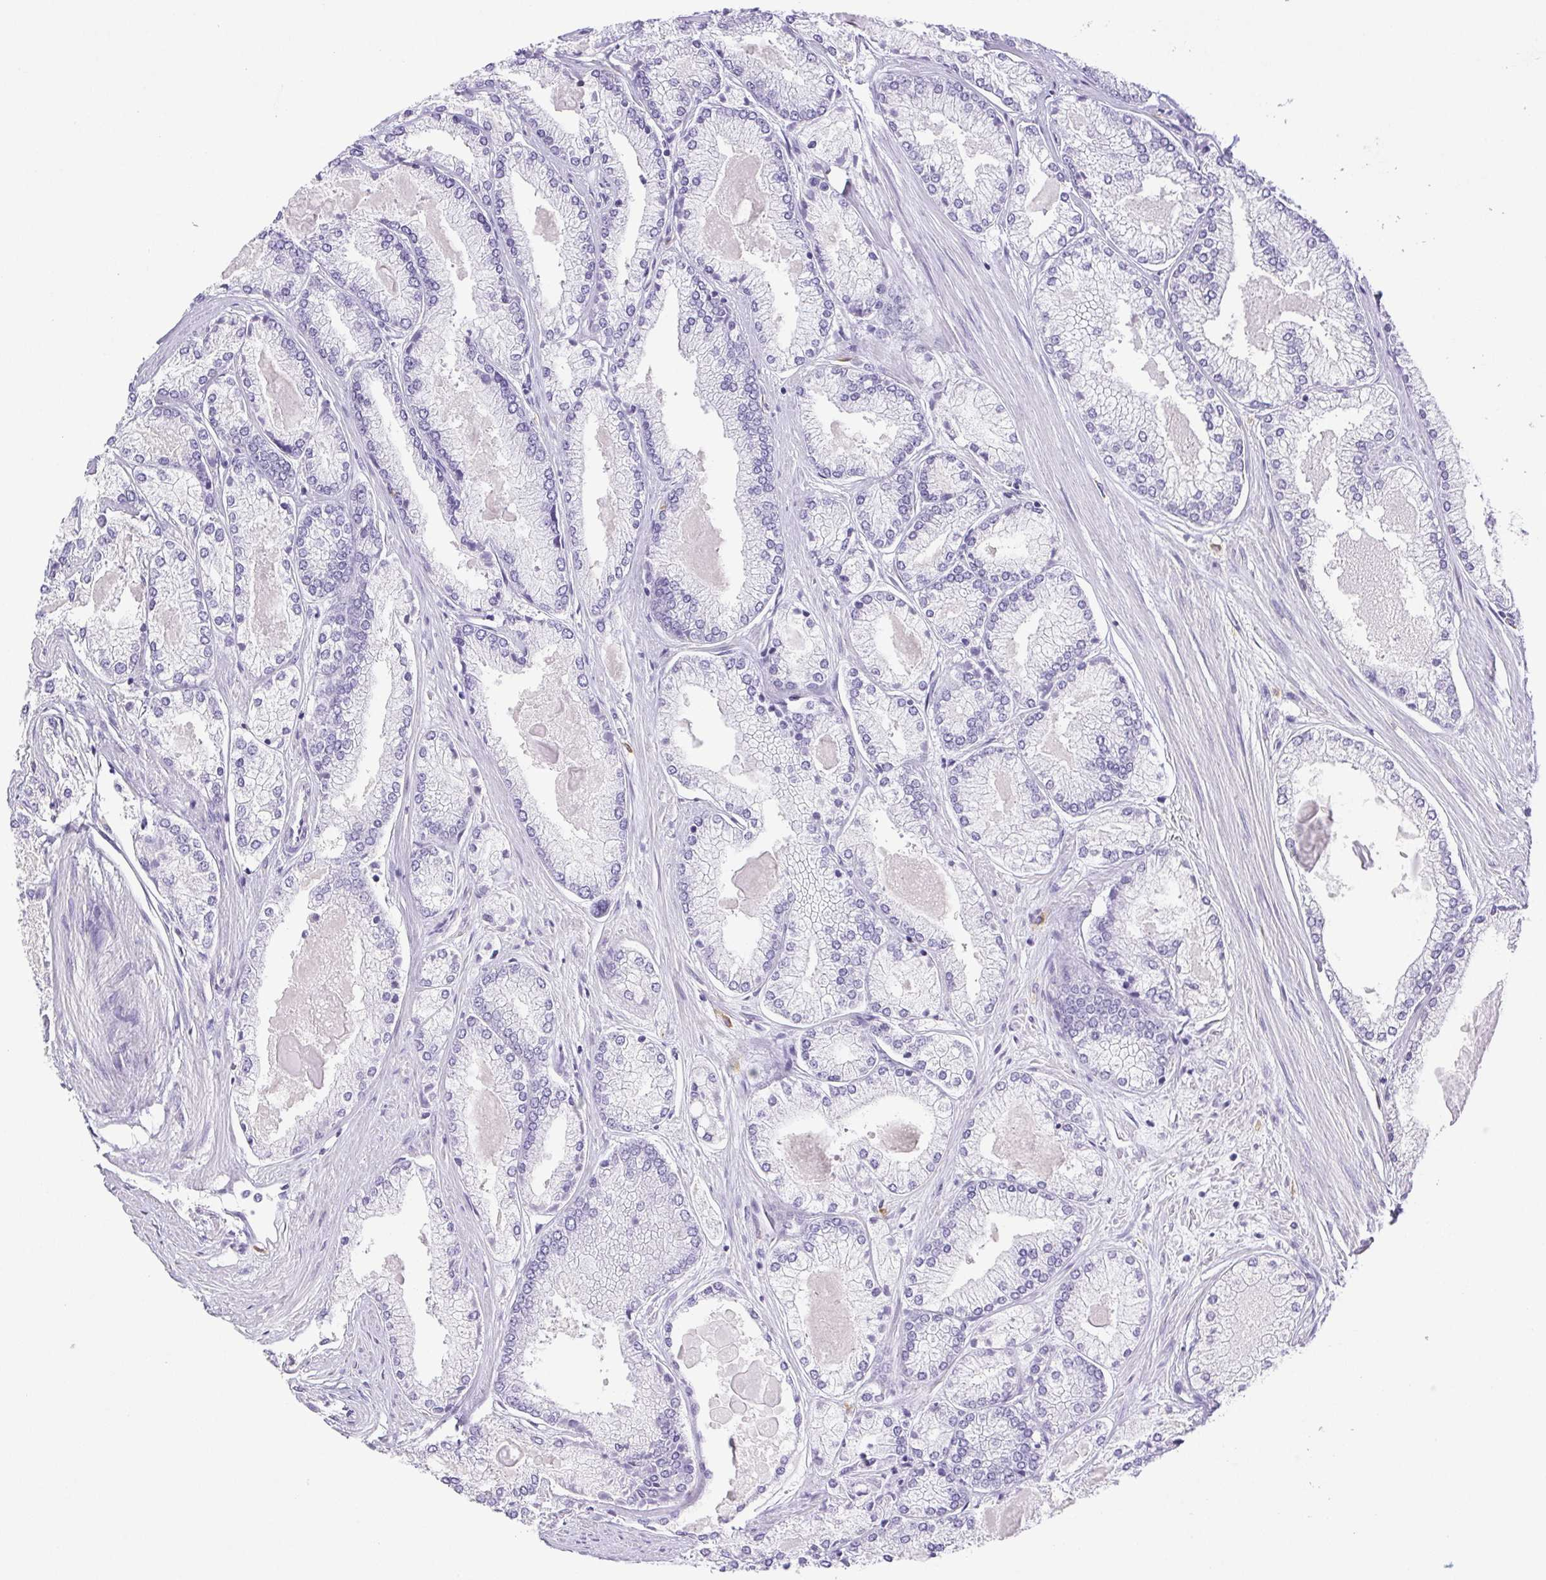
{"staining": {"intensity": "negative", "quantity": "none", "location": "none"}, "tissue": "prostate cancer", "cell_type": "Tumor cells", "image_type": "cancer", "snomed": [{"axis": "morphology", "description": "Adenocarcinoma, High grade"}, {"axis": "topography", "description": "Prostate"}], "caption": "Tumor cells are negative for protein expression in human prostate cancer (high-grade adenocarcinoma).", "gene": "PAPPA2", "patient": {"sex": "male", "age": 68}}